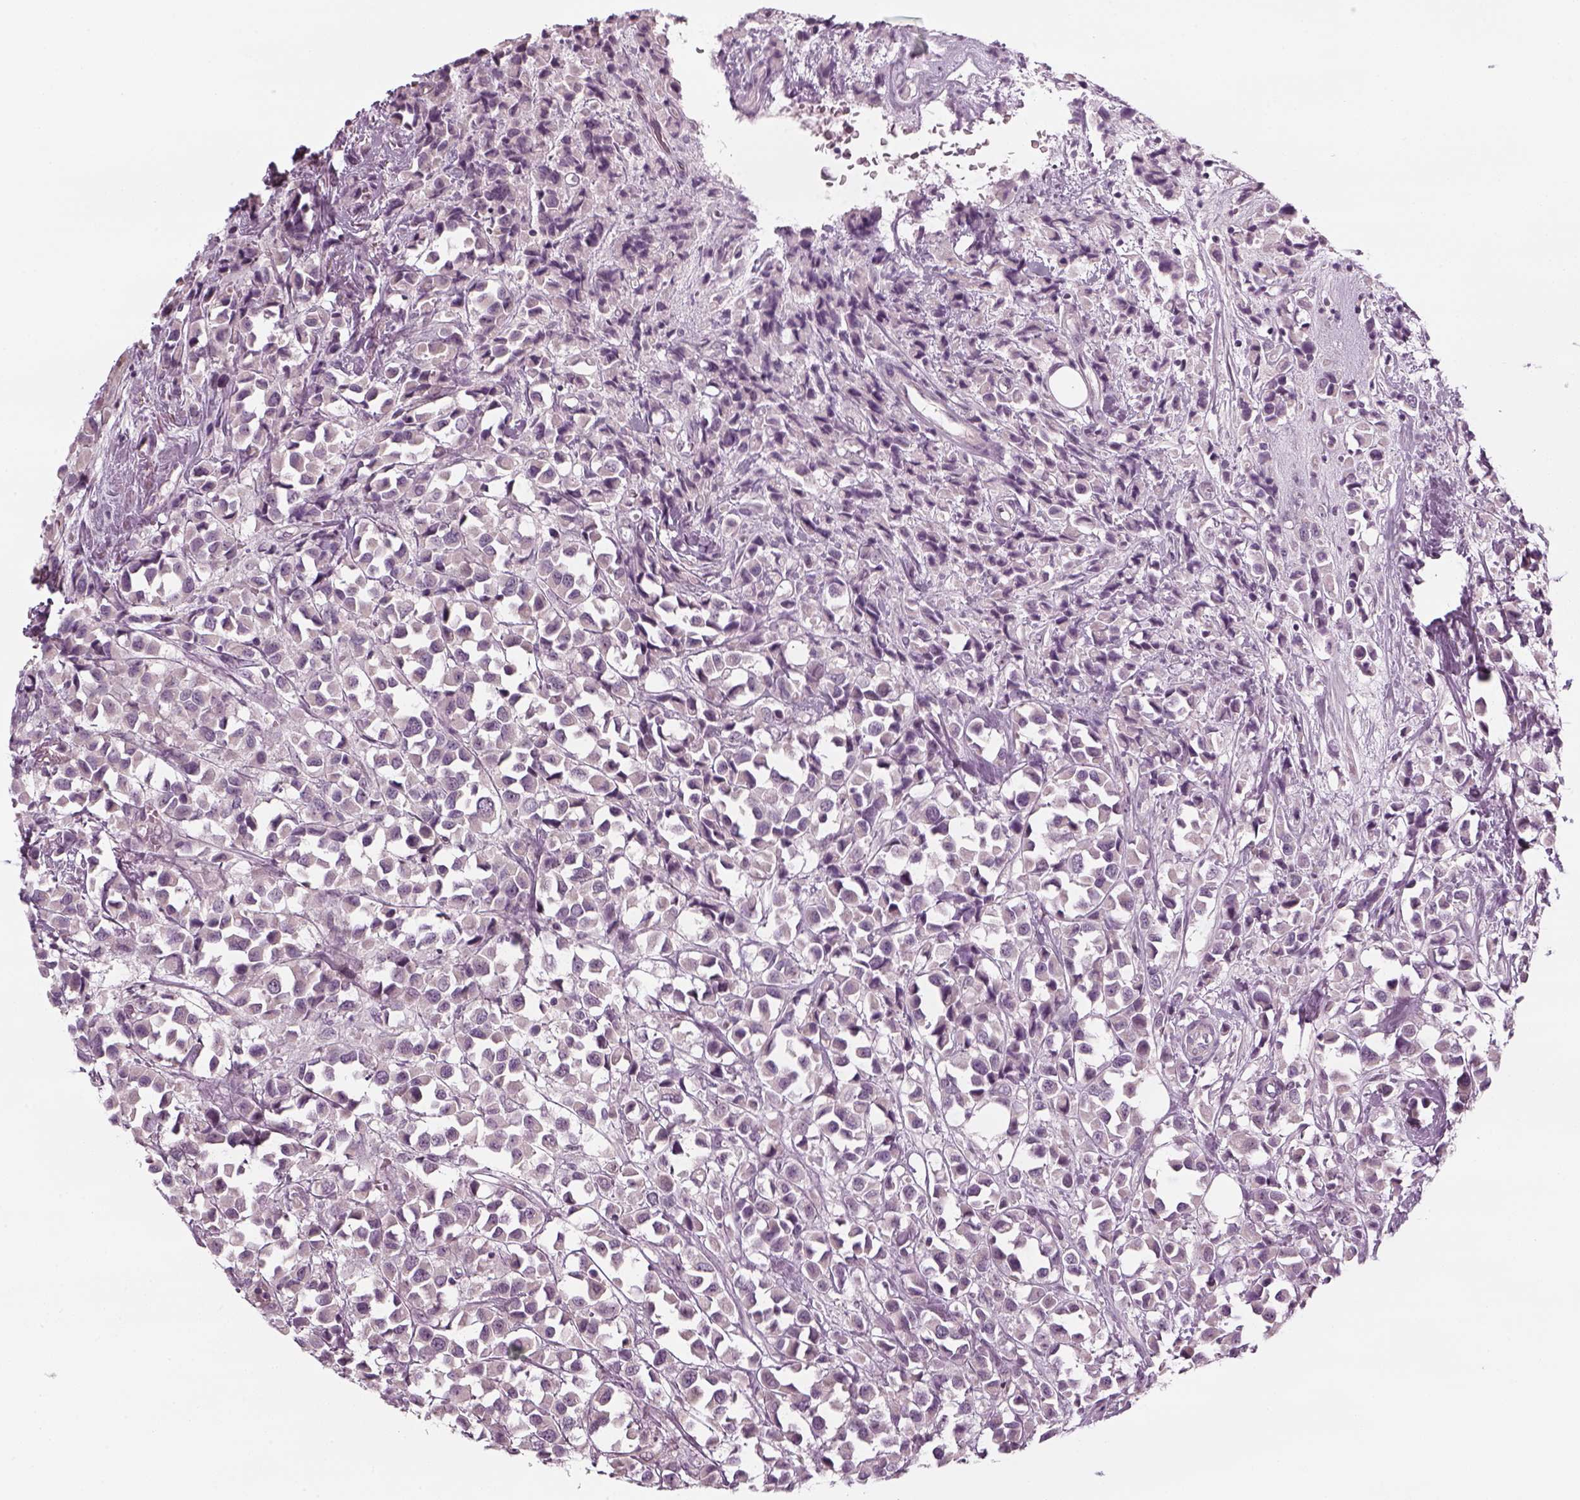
{"staining": {"intensity": "negative", "quantity": "none", "location": "none"}, "tissue": "breast cancer", "cell_type": "Tumor cells", "image_type": "cancer", "snomed": [{"axis": "morphology", "description": "Duct carcinoma"}, {"axis": "topography", "description": "Breast"}], "caption": "This is an IHC micrograph of human infiltrating ductal carcinoma (breast). There is no expression in tumor cells.", "gene": "PNMT", "patient": {"sex": "female", "age": 61}}